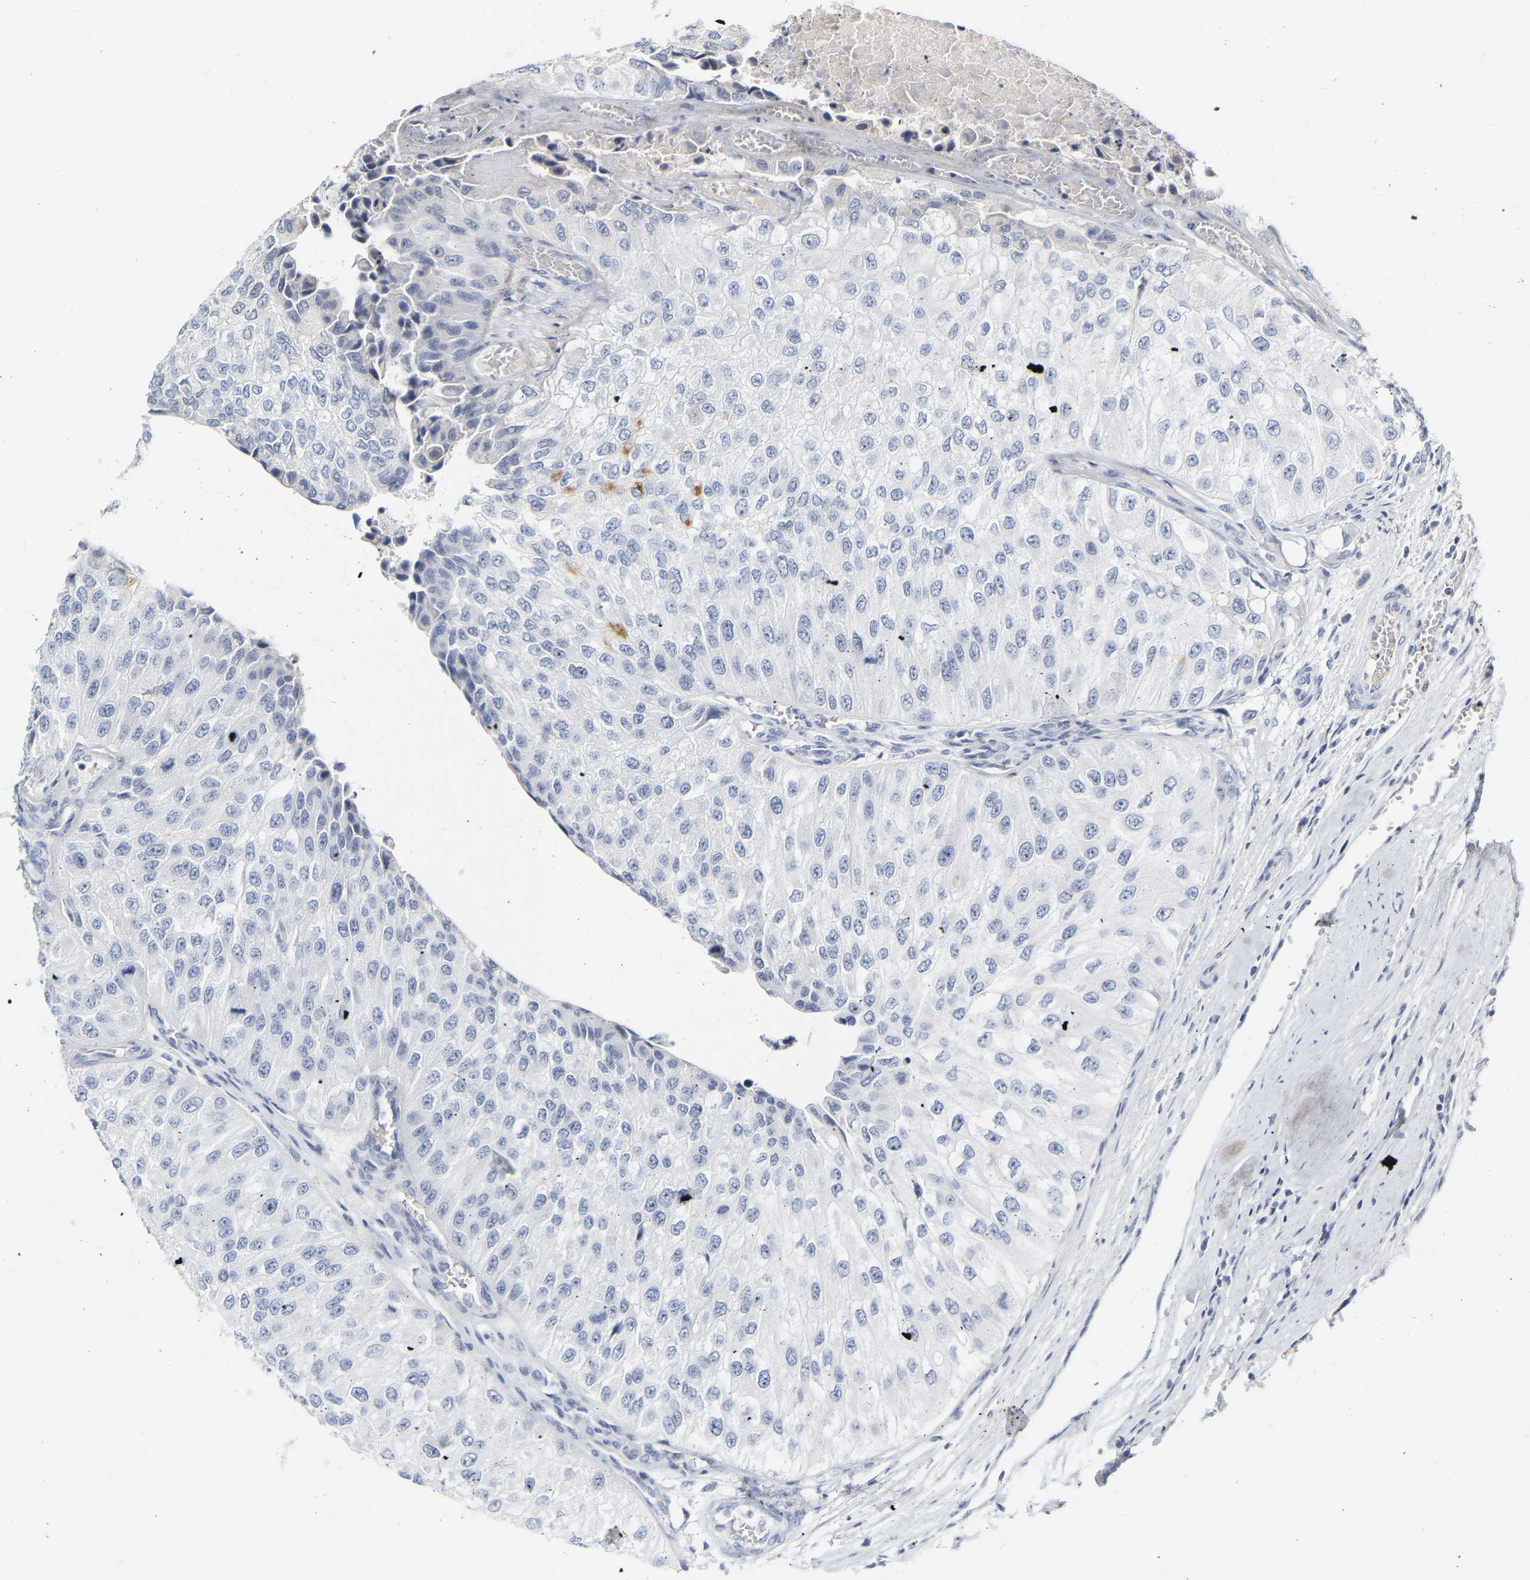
{"staining": {"intensity": "negative", "quantity": "none", "location": "none"}, "tissue": "urothelial cancer", "cell_type": "Tumor cells", "image_type": "cancer", "snomed": [{"axis": "morphology", "description": "Urothelial carcinoma, High grade"}, {"axis": "topography", "description": "Kidney"}, {"axis": "topography", "description": "Urinary bladder"}], "caption": "Immunohistochemical staining of high-grade urothelial carcinoma shows no significant expression in tumor cells.", "gene": "GNAS", "patient": {"sex": "male", "age": 77}}